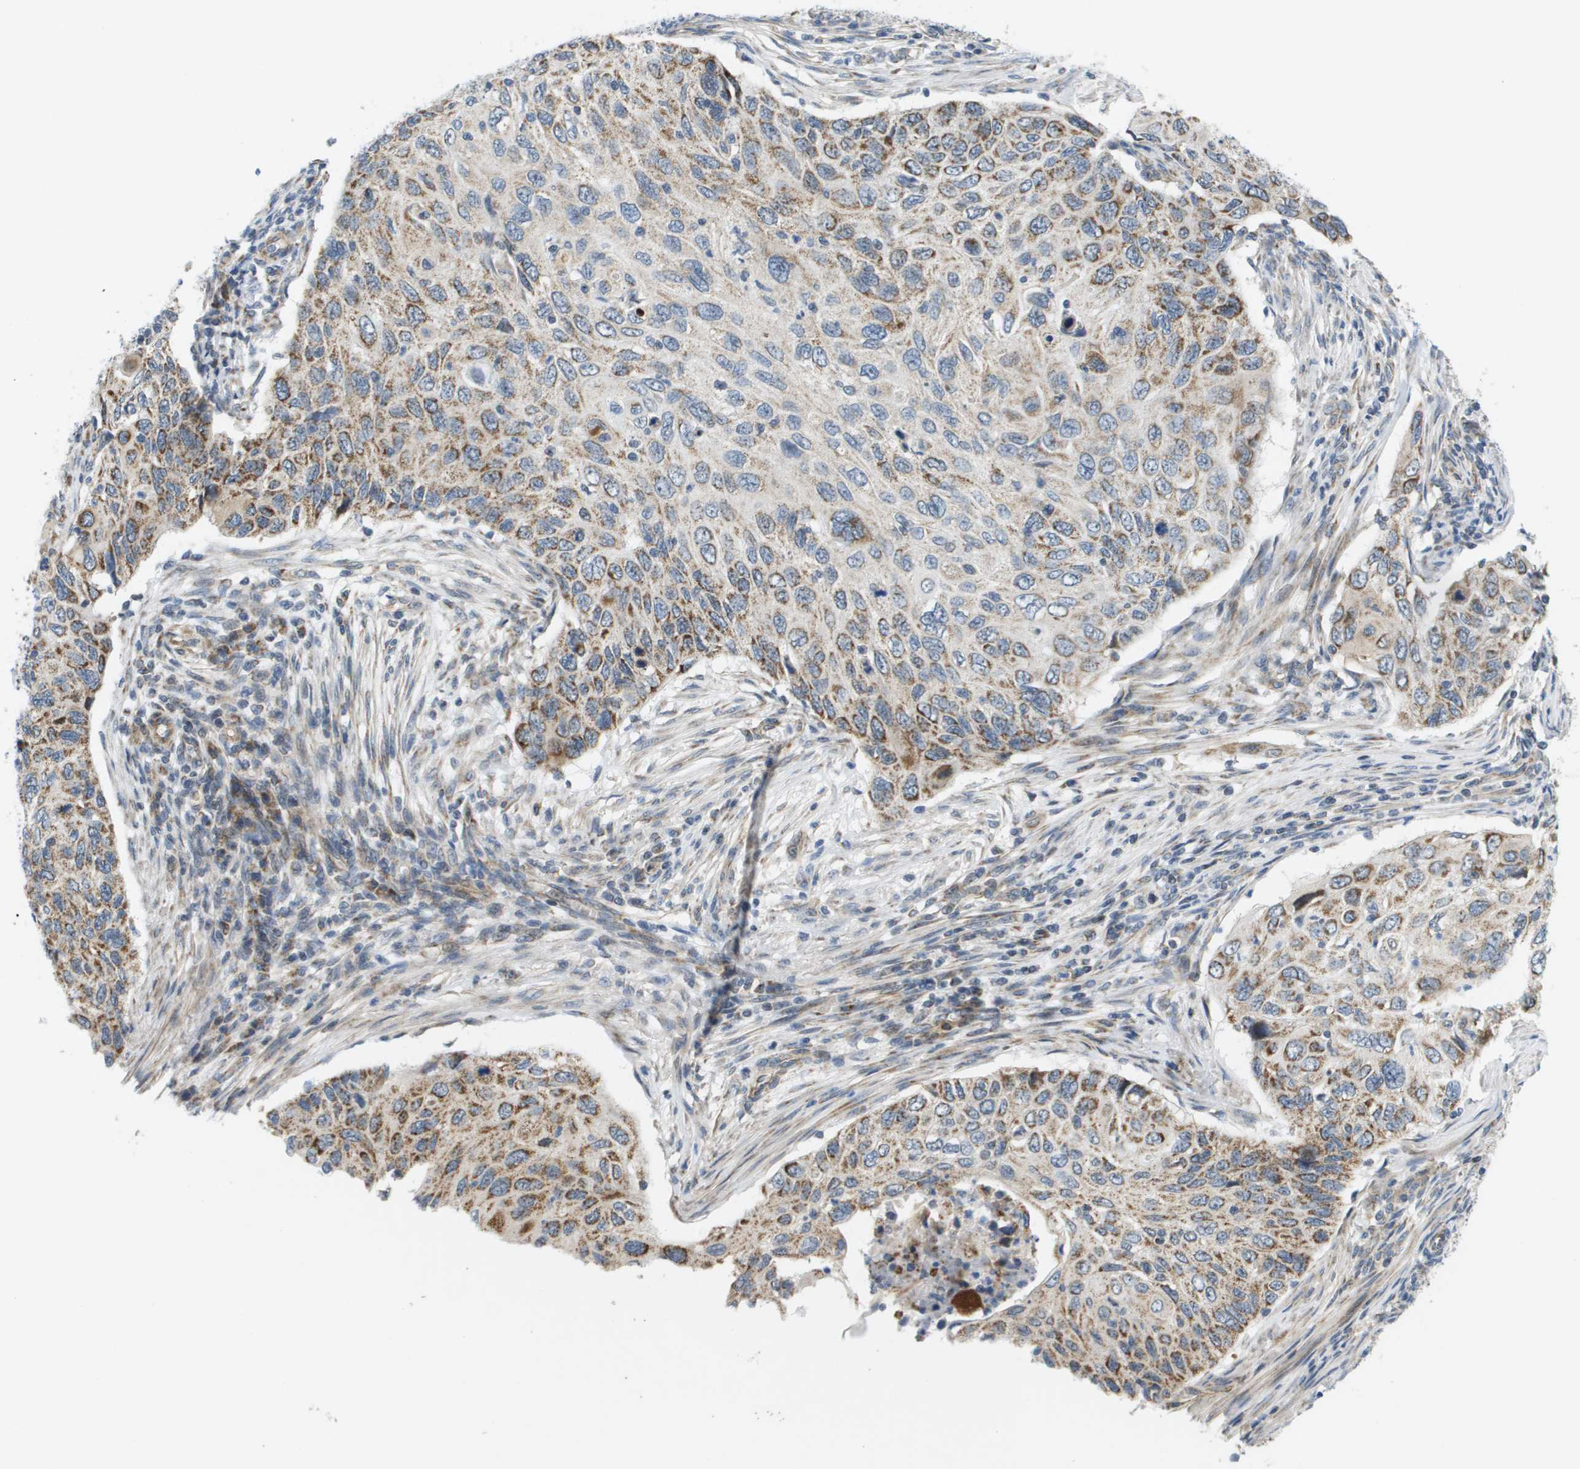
{"staining": {"intensity": "moderate", "quantity": ">75%", "location": "cytoplasmic/membranous"}, "tissue": "cervical cancer", "cell_type": "Tumor cells", "image_type": "cancer", "snomed": [{"axis": "morphology", "description": "Squamous cell carcinoma, NOS"}, {"axis": "topography", "description": "Cervix"}], "caption": "Immunohistochemical staining of human cervical cancer demonstrates medium levels of moderate cytoplasmic/membranous protein positivity in approximately >75% of tumor cells.", "gene": "KRT23", "patient": {"sex": "female", "age": 70}}